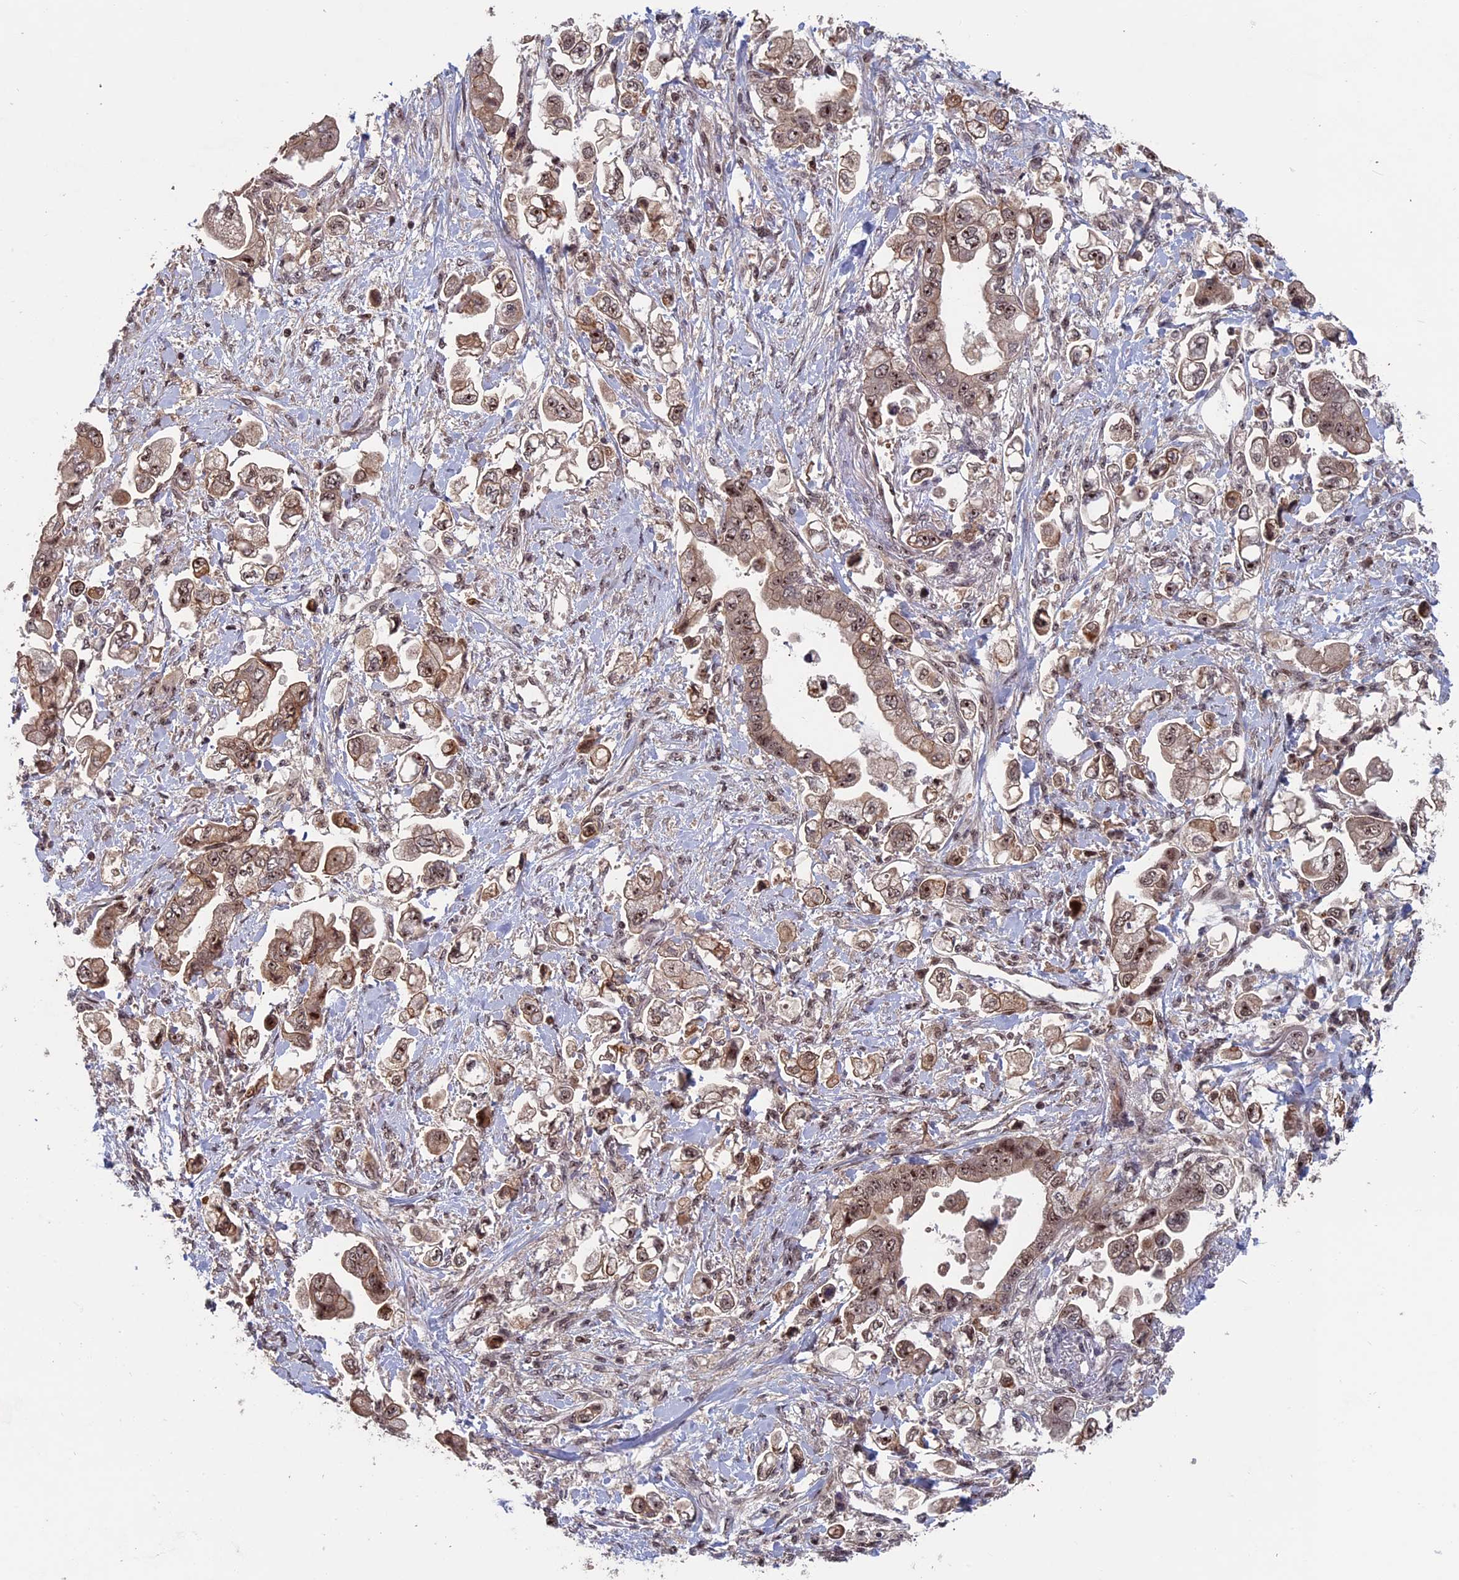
{"staining": {"intensity": "moderate", "quantity": ">75%", "location": "cytoplasmic/membranous,nuclear"}, "tissue": "stomach cancer", "cell_type": "Tumor cells", "image_type": "cancer", "snomed": [{"axis": "morphology", "description": "Adenocarcinoma, NOS"}, {"axis": "topography", "description": "Stomach"}], "caption": "This image shows stomach cancer (adenocarcinoma) stained with IHC to label a protein in brown. The cytoplasmic/membranous and nuclear of tumor cells show moderate positivity for the protein. Nuclei are counter-stained blue.", "gene": "CACTIN", "patient": {"sex": "male", "age": 62}}